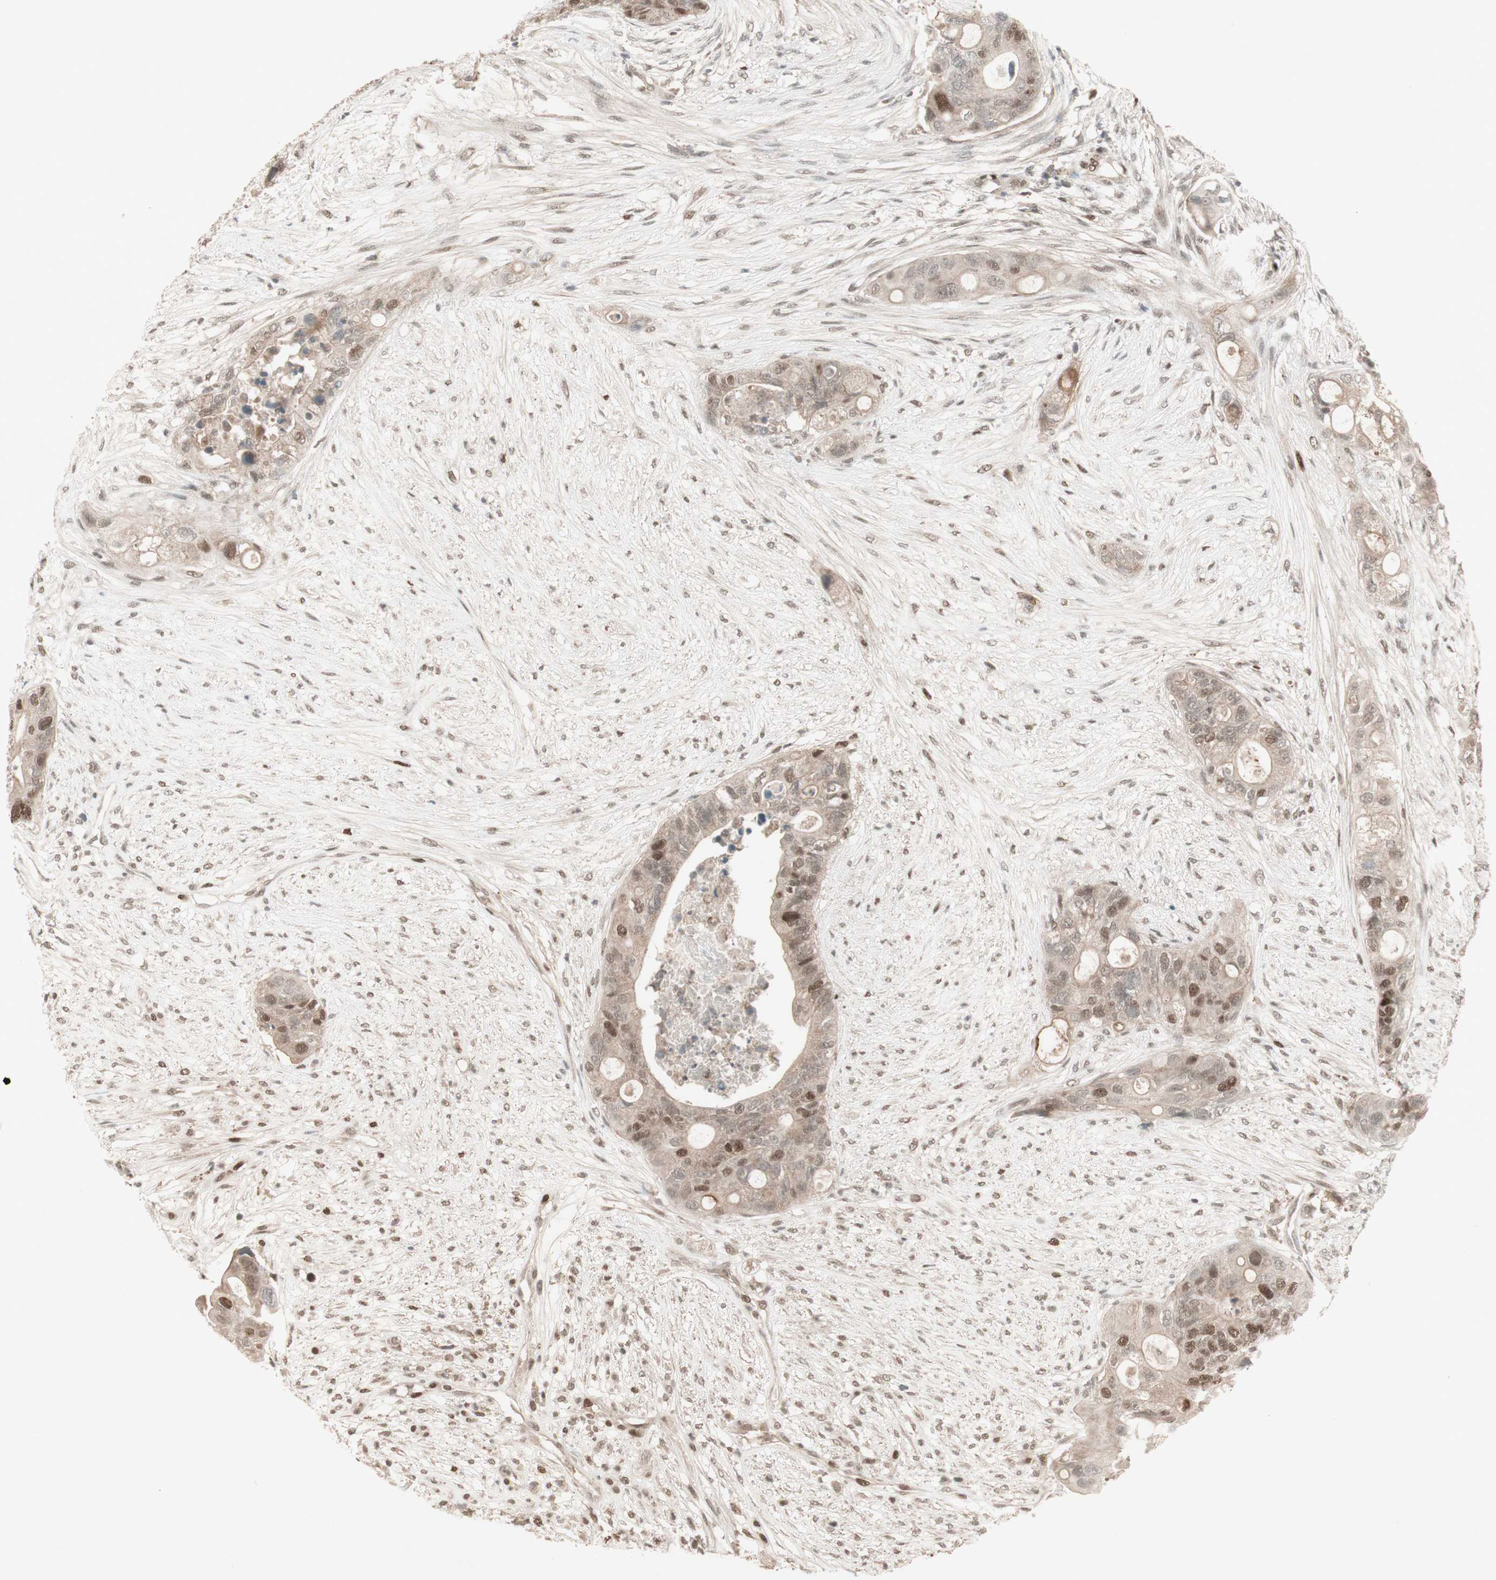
{"staining": {"intensity": "strong", "quantity": "25%-75%", "location": "cytoplasmic/membranous,nuclear"}, "tissue": "colorectal cancer", "cell_type": "Tumor cells", "image_type": "cancer", "snomed": [{"axis": "morphology", "description": "Adenocarcinoma, NOS"}, {"axis": "topography", "description": "Colon"}], "caption": "An image of colorectal cancer stained for a protein reveals strong cytoplasmic/membranous and nuclear brown staining in tumor cells. (Stains: DAB (3,3'-diaminobenzidine) in brown, nuclei in blue, Microscopy: brightfield microscopy at high magnification).", "gene": "MSH6", "patient": {"sex": "female", "age": 57}}